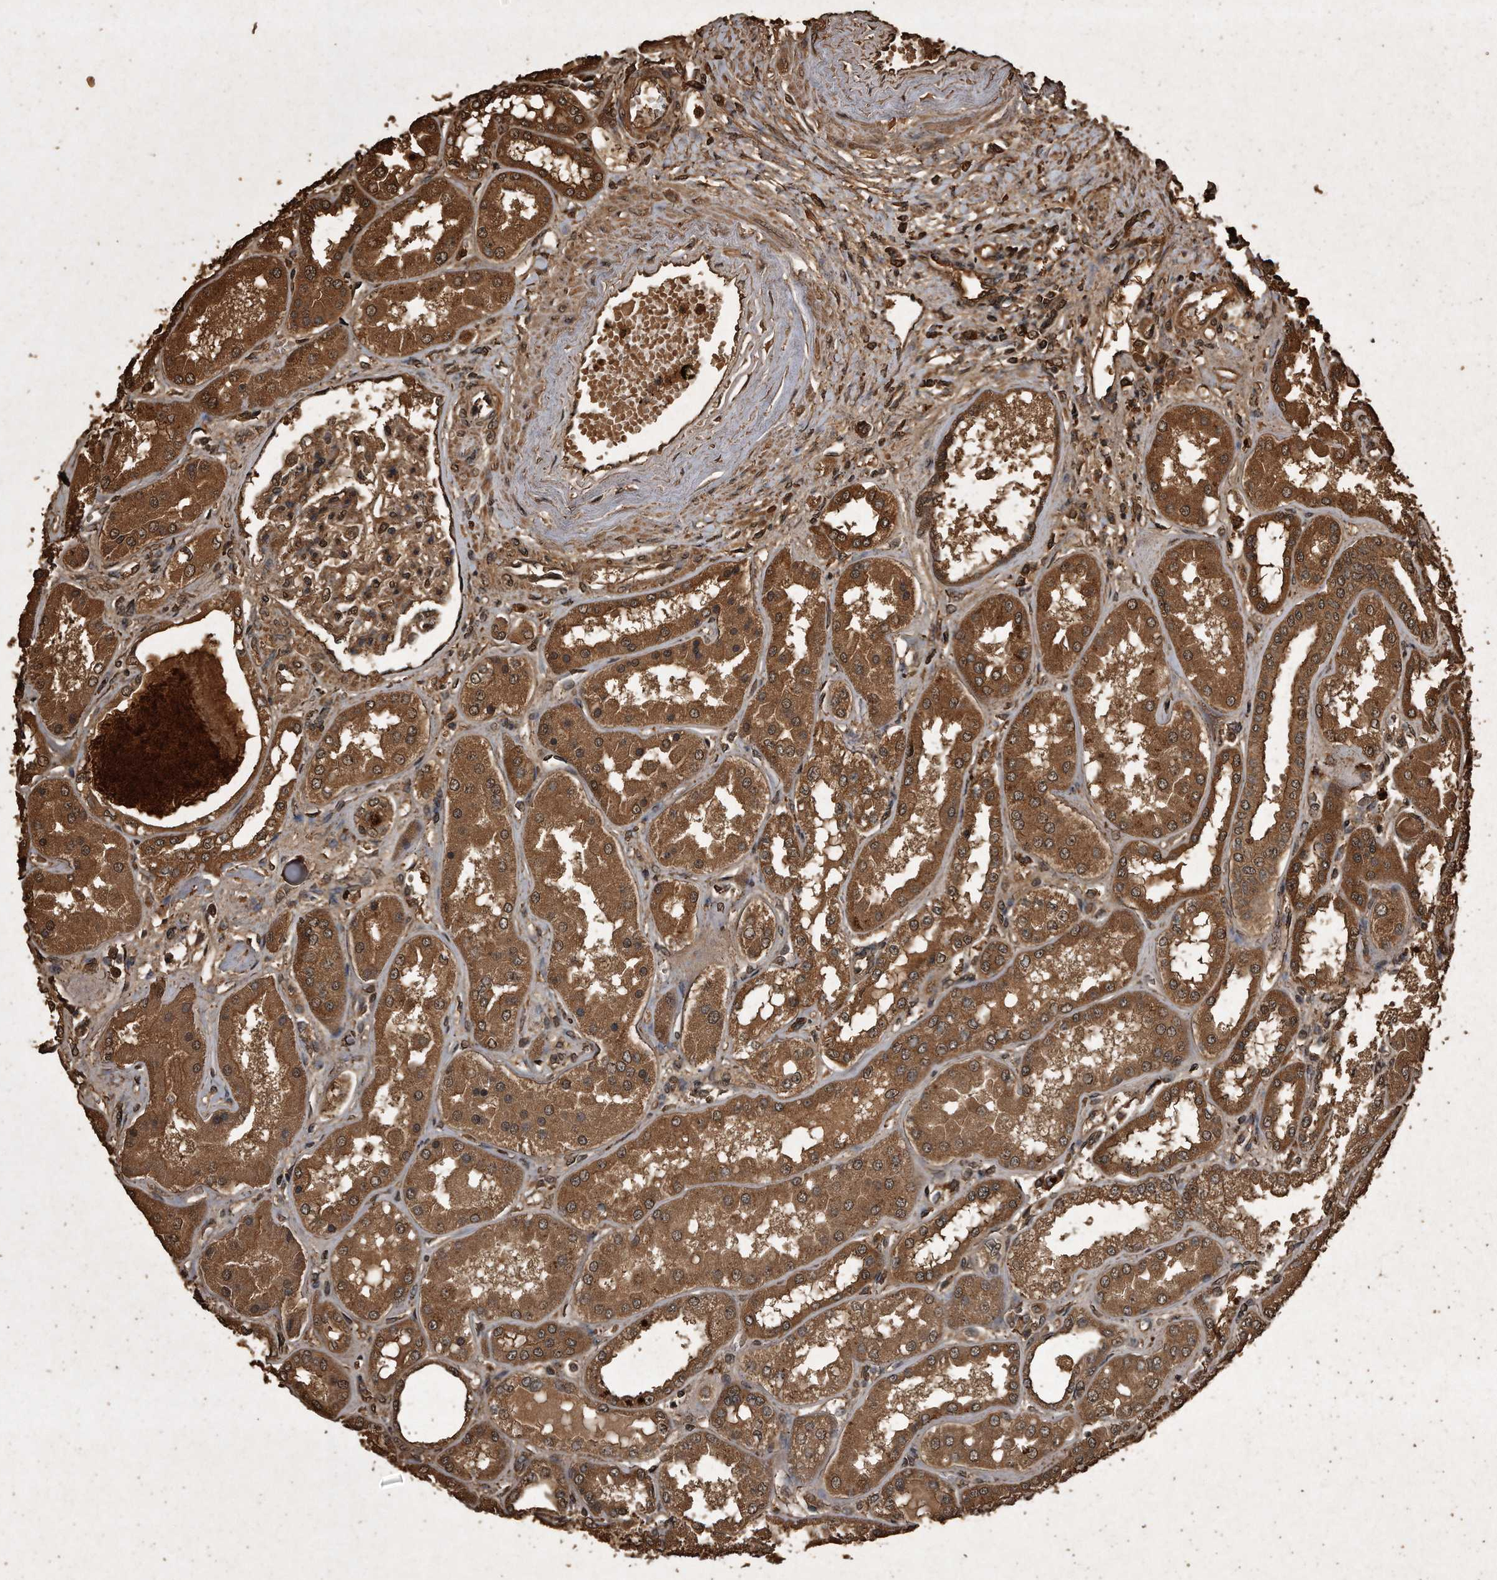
{"staining": {"intensity": "moderate", "quantity": ">75%", "location": "cytoplasmic/membranous"}, "tissue": "kidney", "cell_type": "Cells in glomeruli", "image_type": "normal", "snomed": [{"axis": "morphology", "description": "Normal tissue, NOS"}, {"axis": "topography", "description": "Kidney"}], "caption": "Immunohistochemical staining of benign kidney displays medium levels of moderate cytoplasmic/membranous expression in about >75% of cells in glomeruli.", "gene": "CFLAR", "patient": {"sex": "female", "age": 56}}